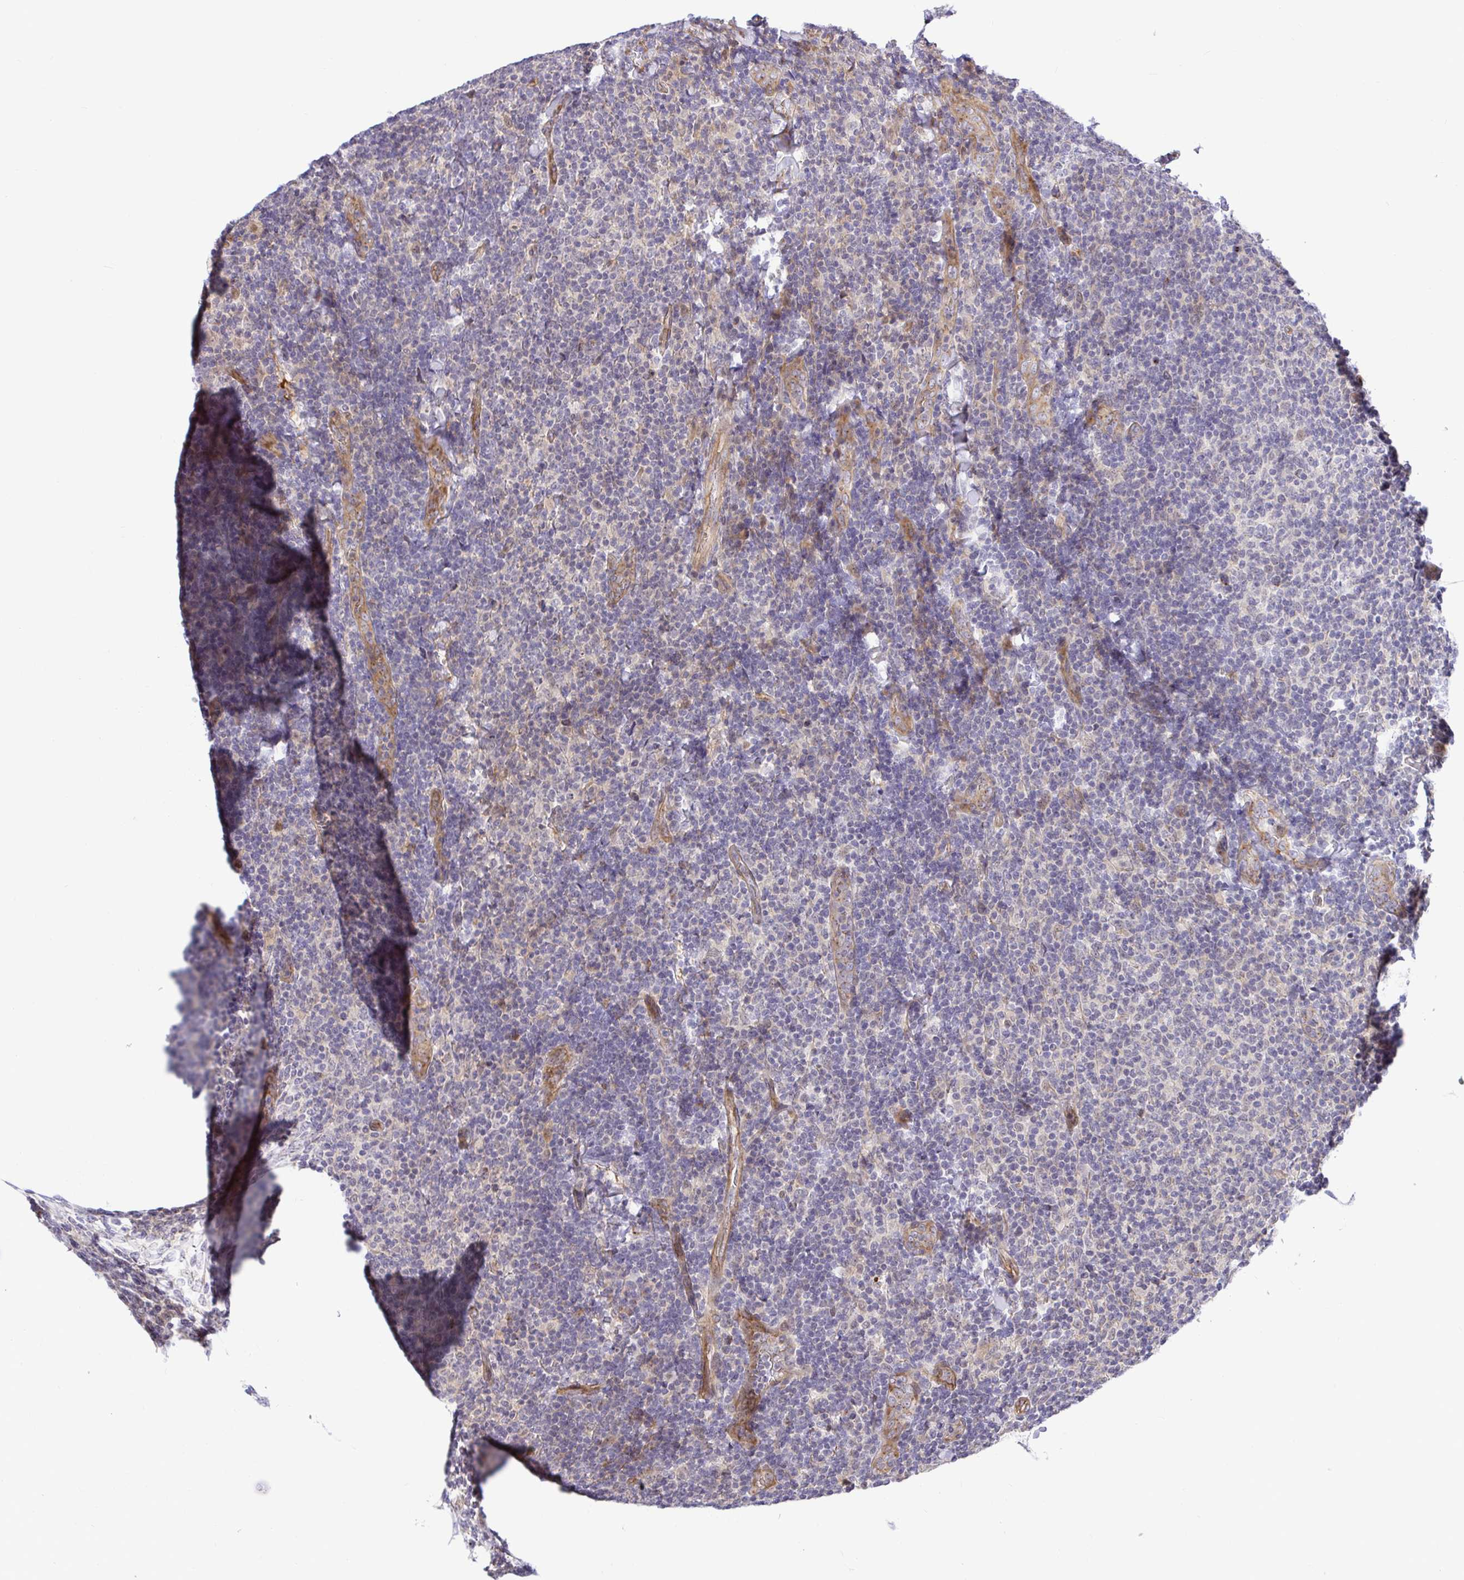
{"staining": {"intensity": "negative", "quantity": "none", "location": "none"}, "tissue": "lymphoma", "cell_type": "Tumor cells", "image_type": "cancer", "snomed": [{"axis": "morphology", "description": "Malignant lymphoma, non-Hodgkin's type, Low grade"}, {"axis": "topography", "description": "Lymph node"}], "caption": "The immunohistochemistry (IHC) histopathology image has no significant positivity in tumor cells of malignant lymphoma, non-Hodgkin's type (low-grade) tissue.", "gene": "TRIM55", "patient": {"sex": "male", "age": 52}}